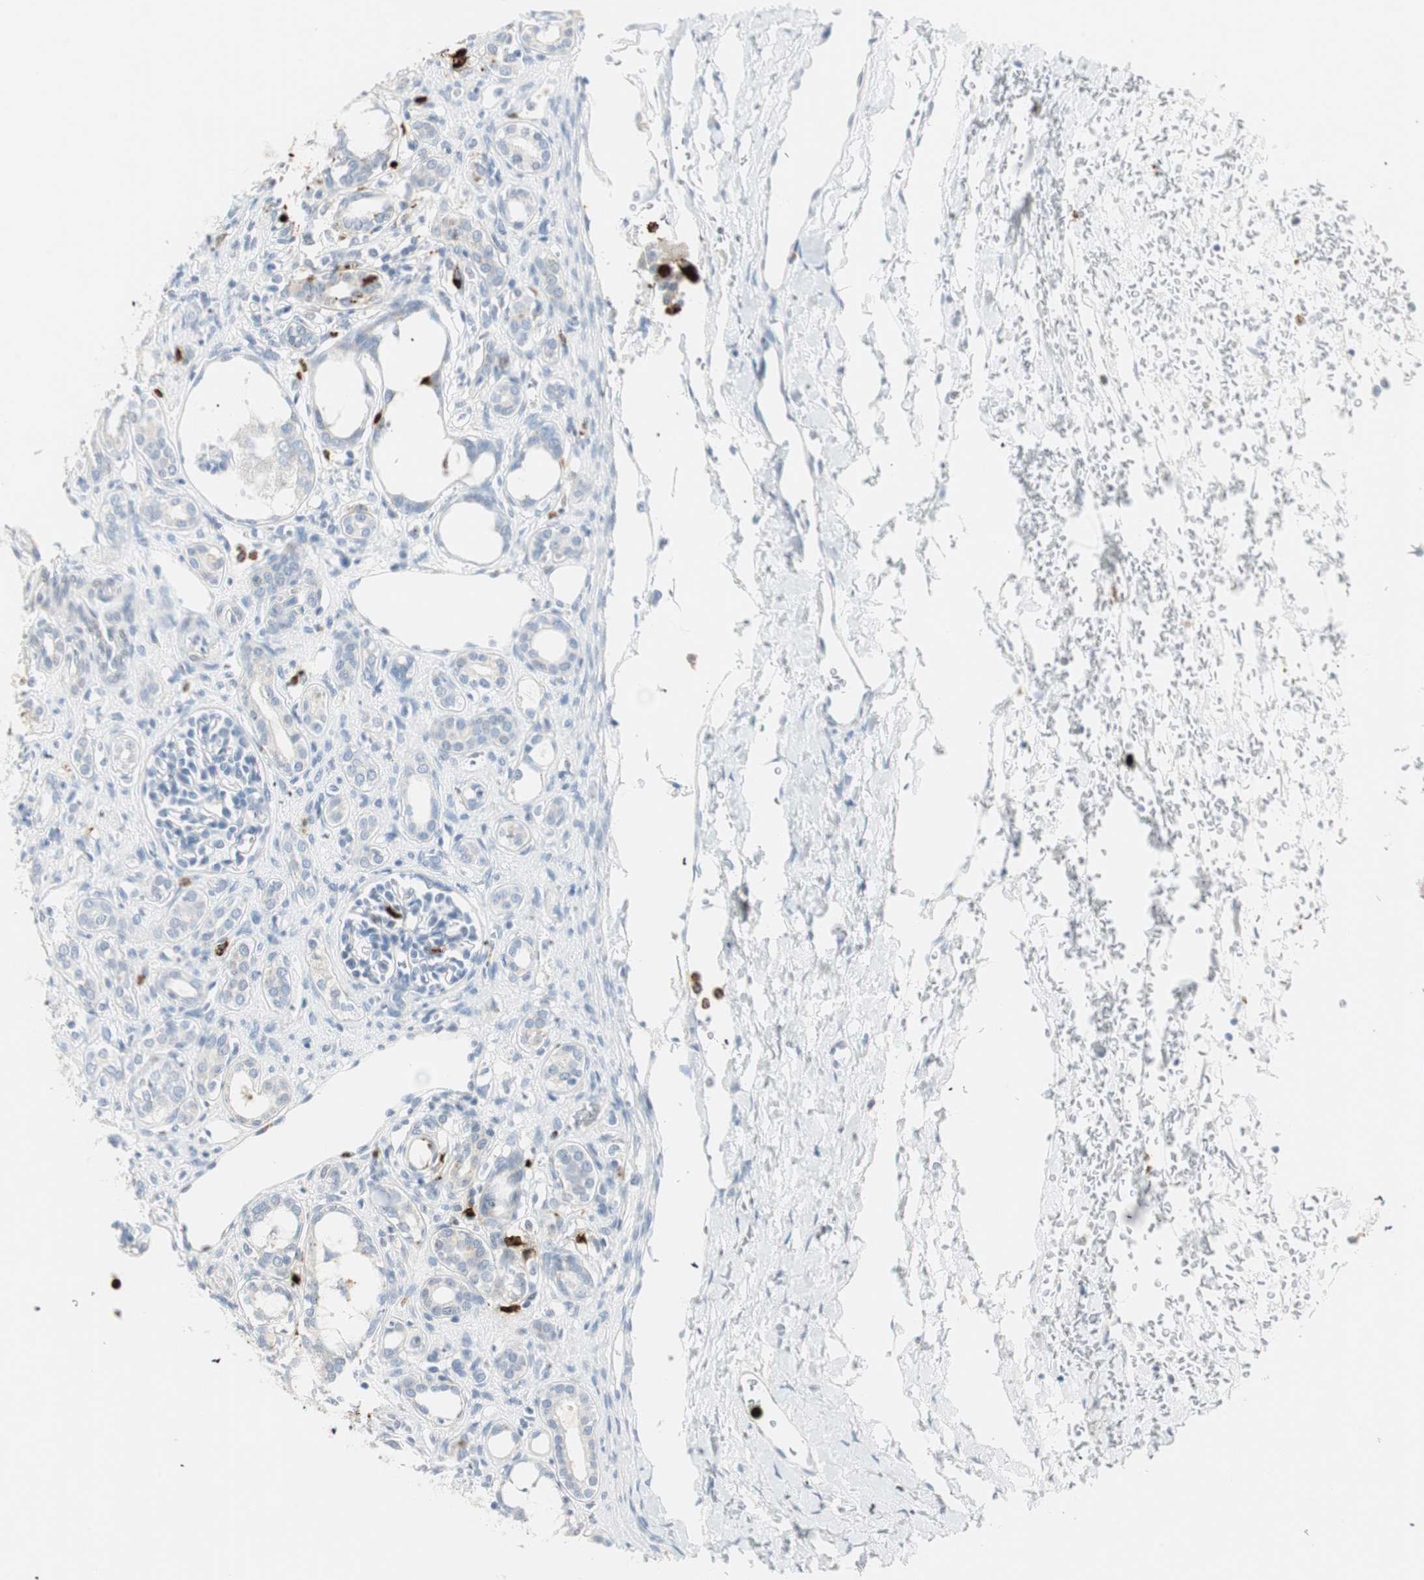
{"staining": {"intensity": "negative", "quantity": "none", "location": "none"}, "tissue": "kidney", "cell_type": "Cells in glomeruli", "image_type": "normal", "snomed": [{"axis": "morphology", "description": "Normal tissue, NOS"}, {"axis": "topography", "description": "Kidney"}], "caption": "Immunohistochemistry (IHC) of normal human kidney shows no positivity in cells in glomeruli.", "gene": "PRTN3", "patient": {"sex": "male", "age": 7}}